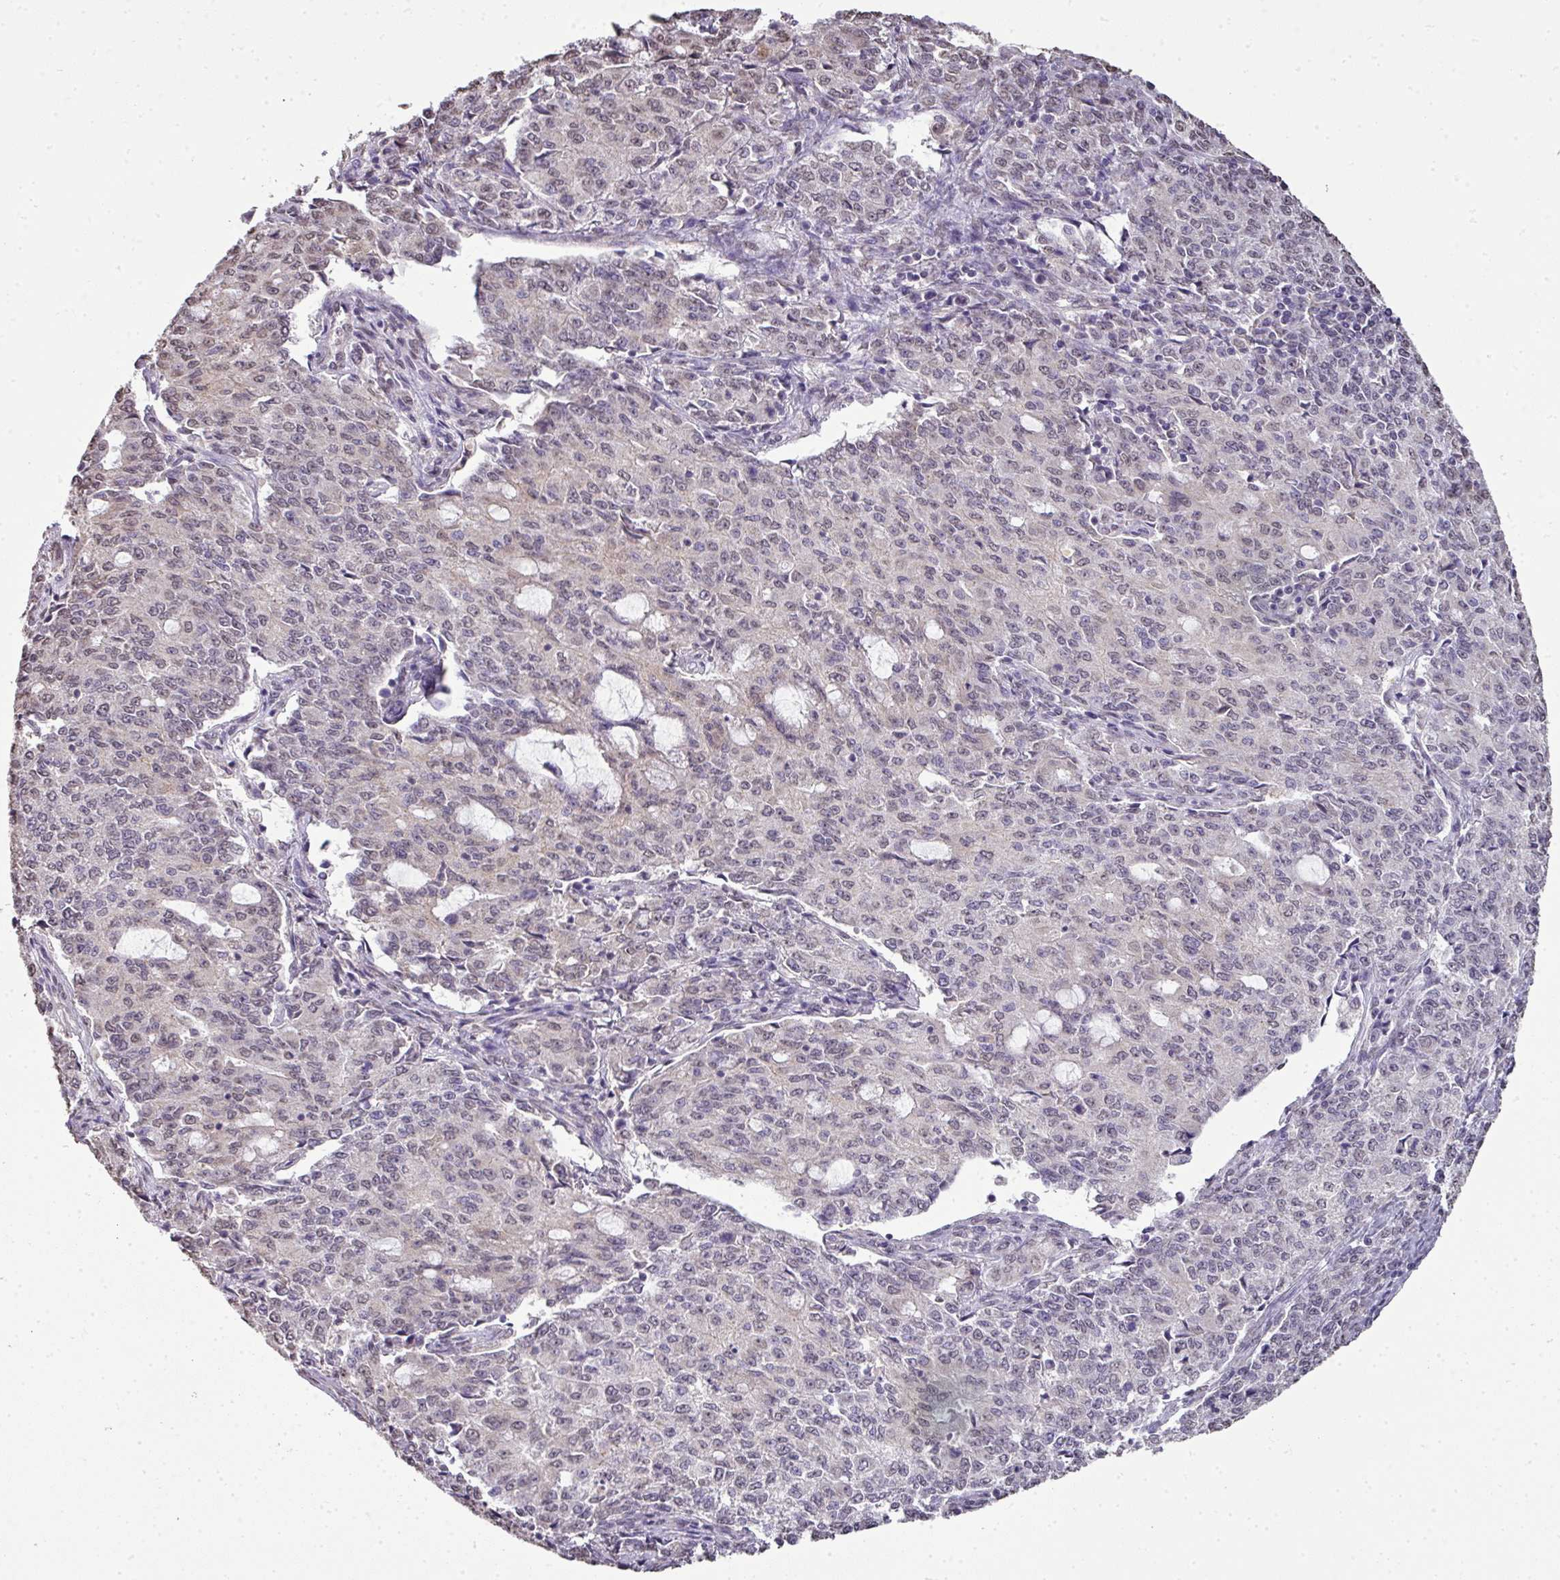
{"staining": {"intensity": "negative", "quantity": "none", "location": "none"}, "tissue": "endometrial cancer", "cell_type": "Tumor cells", "image_type": "cancer", "snomed": [{"axis": "morphology", "description": "Adenocarcinoma, NOS"}, {"axis": "topography", "description": "Endometrium"}], "caption": "Endometrial cancer (adenocarcinoma) stained for a protein using immunohistochemistry (IHC) shows no expression tumor cells.", "gene": "JPH2", "patient": {"sex": "female", "age": 50}}